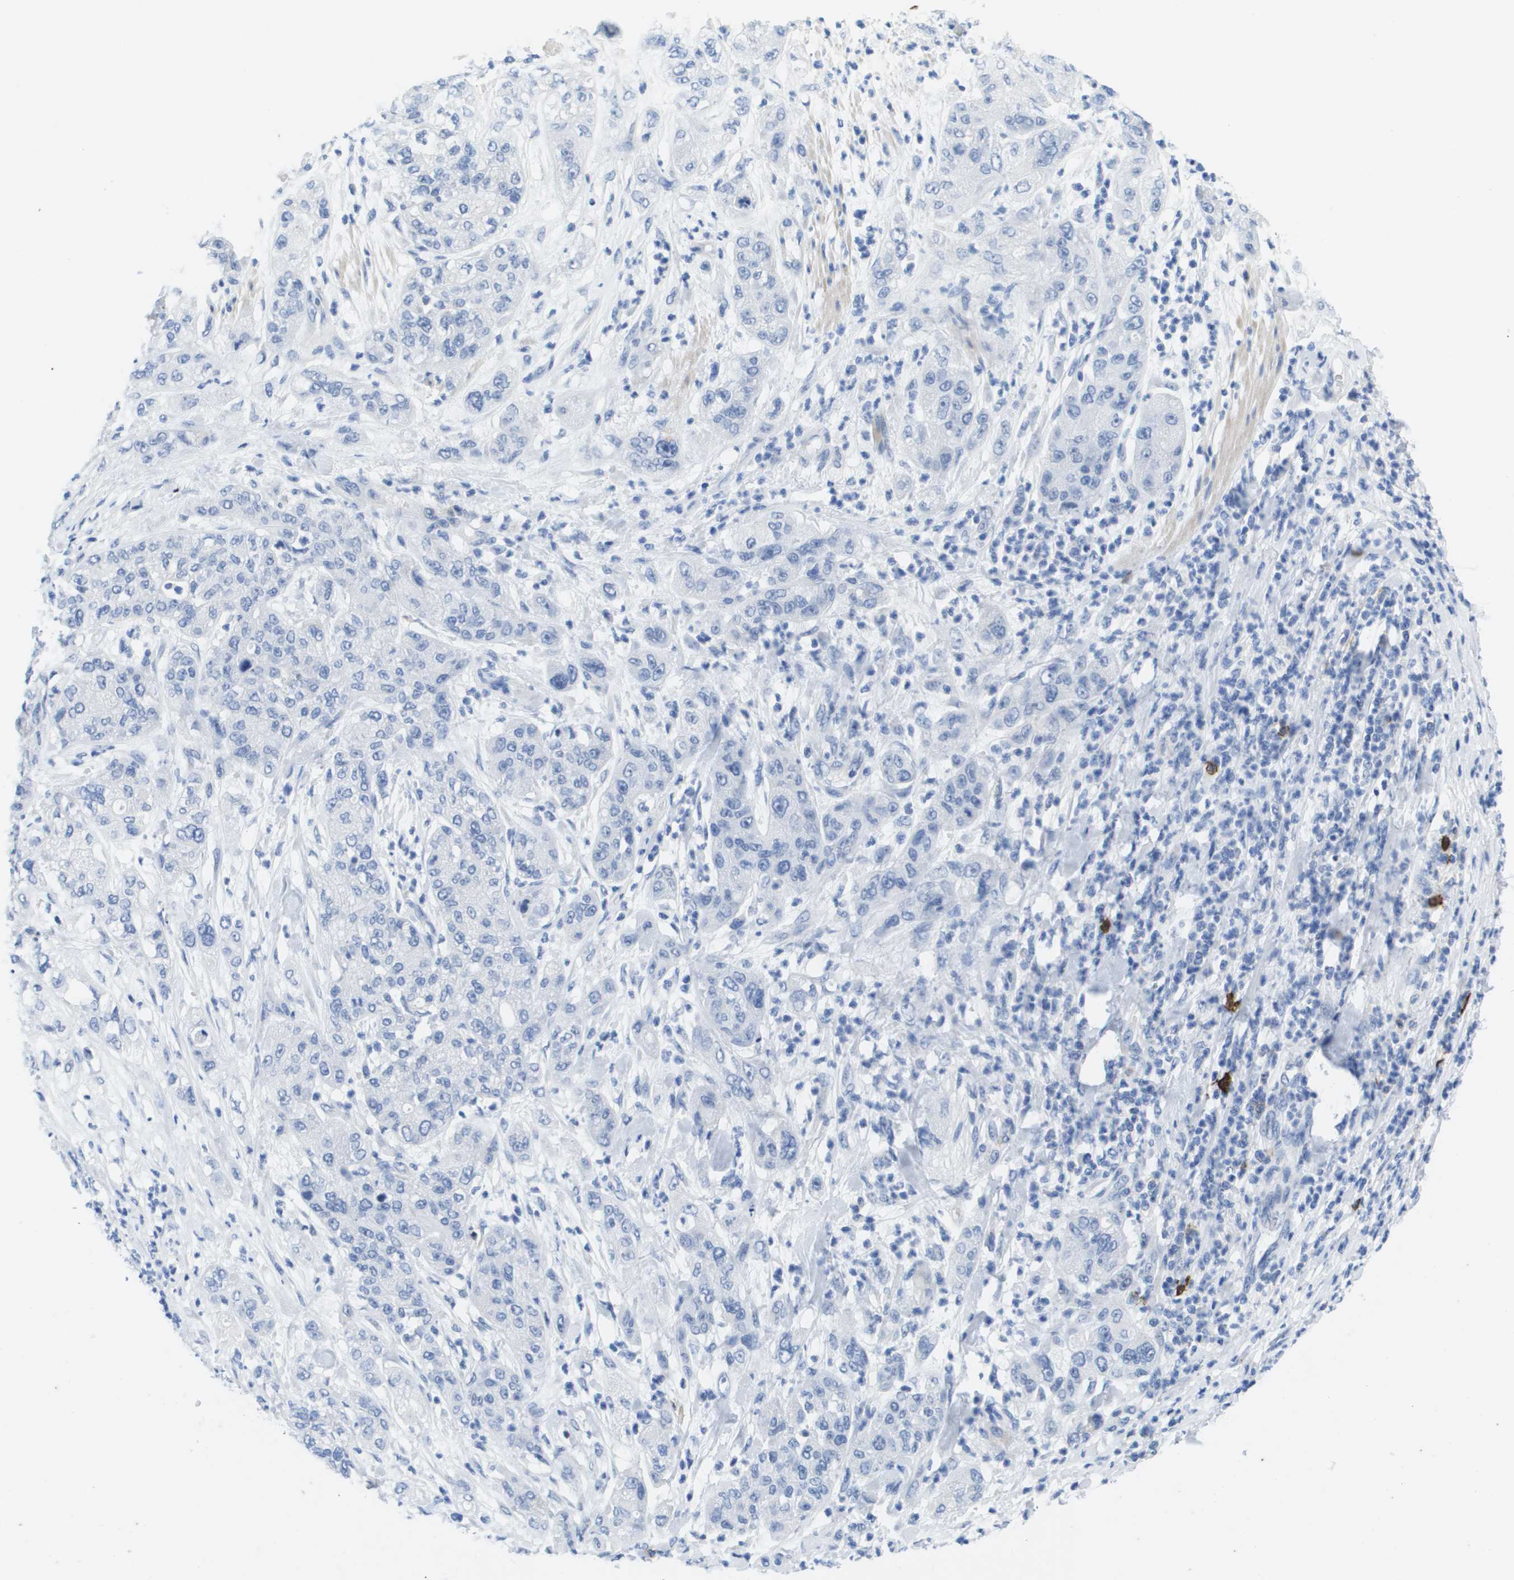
{"staining": {"intensity": "negative", "quantity": "none", "location": "none"}, "tissue": "pancreatic cancer", "cell_type": "Tumor cells", "image_type": "cancer", "snomed": [{"axis": "morphology", "description": "Adenocarcinoma, NOS"}, {"axis": "topography", "description": "Pancreas"}], "caption": "The histopathology image demonstrates no significant expression in tumor cells of adenocarcinoma (pancreatic).", "gene": "MS4A1", "patient": {"sex": "female", "age": 78}}